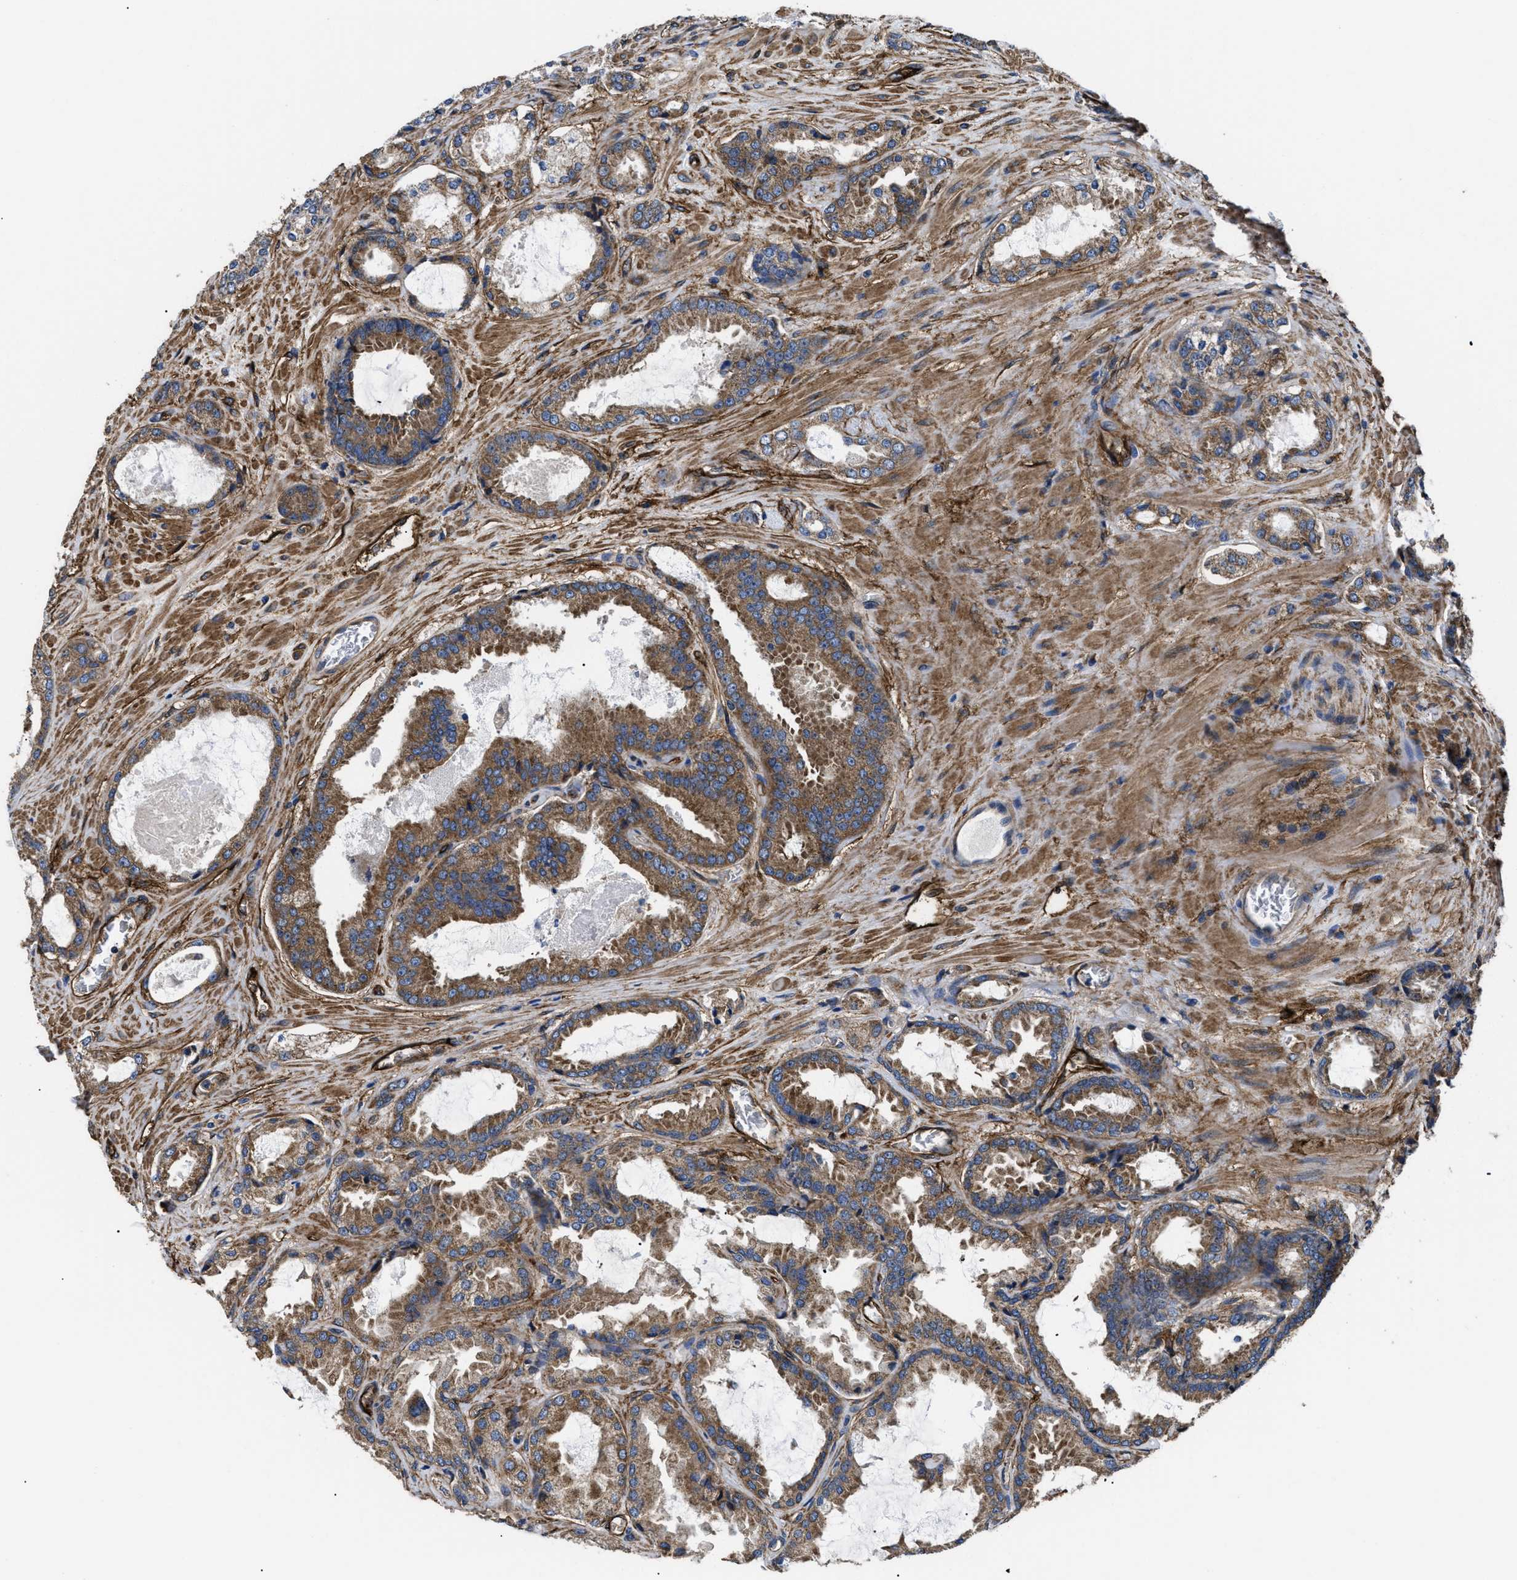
{"staining": {"intensity": "moderate", "quantity": "25%-75%", "location": "cytoplasmic/membranous"}, "tissue": "prostate cancer", "cell_type": "Tumor cells", "image_type": "cancer", "snomed": [{"axis": "morphology", "description": "Adenocarcinoma, High grade"}, {"axis": "topography", "description": "Prostate"}], "caption": "High-grade adenocarcinoma (prostate) stained for a protein (brown) displays moderate cytoplasmic/membranous positive staining in approximately 25%-75% of tumor cells.", "gene": "NT5E", "patient": {"sex": "male", "age": 65}}